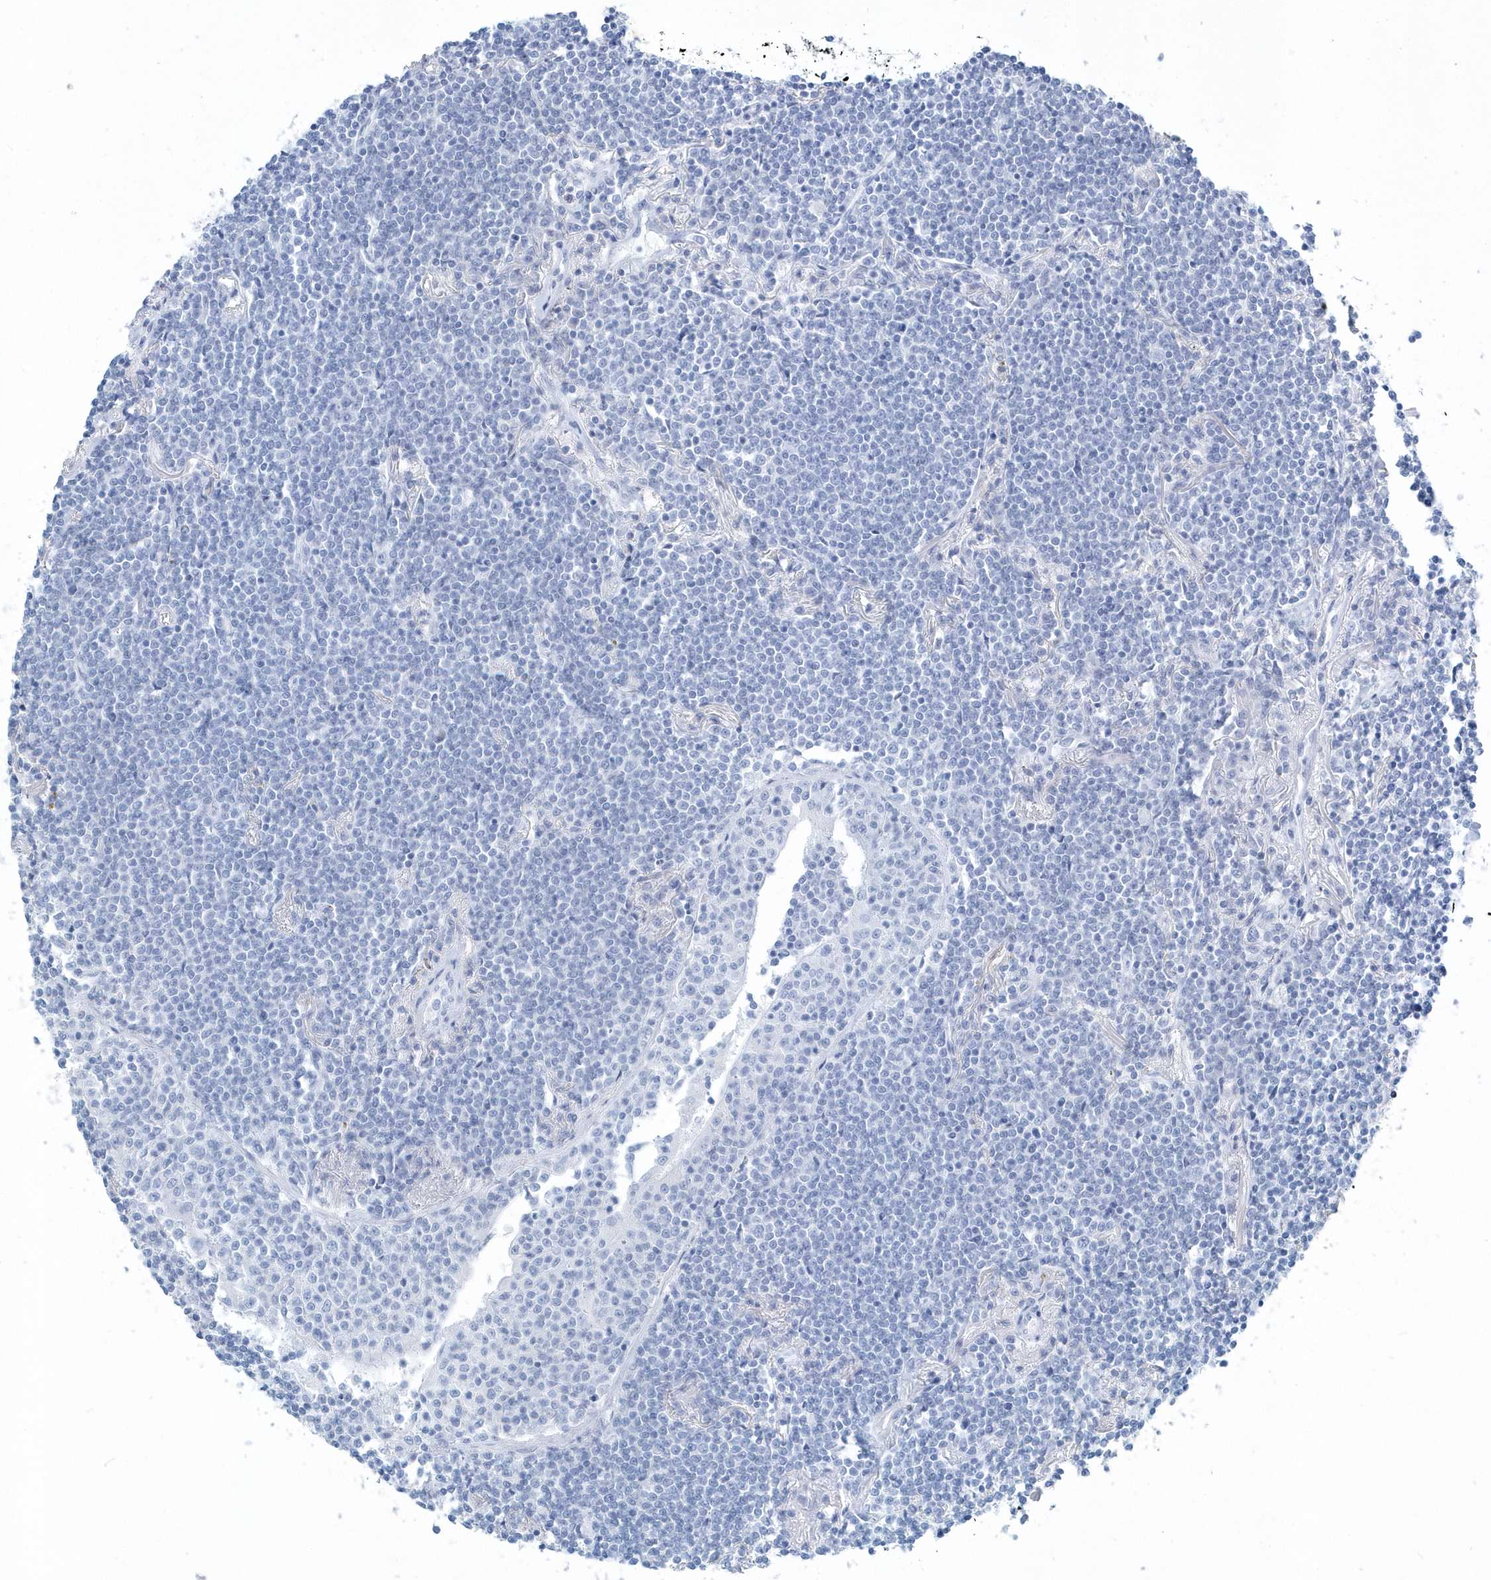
{"staining": {"intensity": "negative", "quantity": "none", "location": "none"}, "tissue": "lymphoma", "cell_type": "Tumor cells", "image_type": "cancer", "snomed": [{"axis": "morphology", "description": "Malignant lymphoma, non-Hodgkin's type, Low grade"}, {"axis": "topography", "description": "Lung"}], "caption": "IHC of malignant lymphoma, non-Hodgkin's type (low-grade) displays no positivity in tumor cells. The staining was performed using DAB to visualize the protein expression in brown, while the nuclei were stained in blue with hematoxylin (Magnification: 20x).", "gene": "PTPRO", "patient": {"sex": "female", "age": 71}}